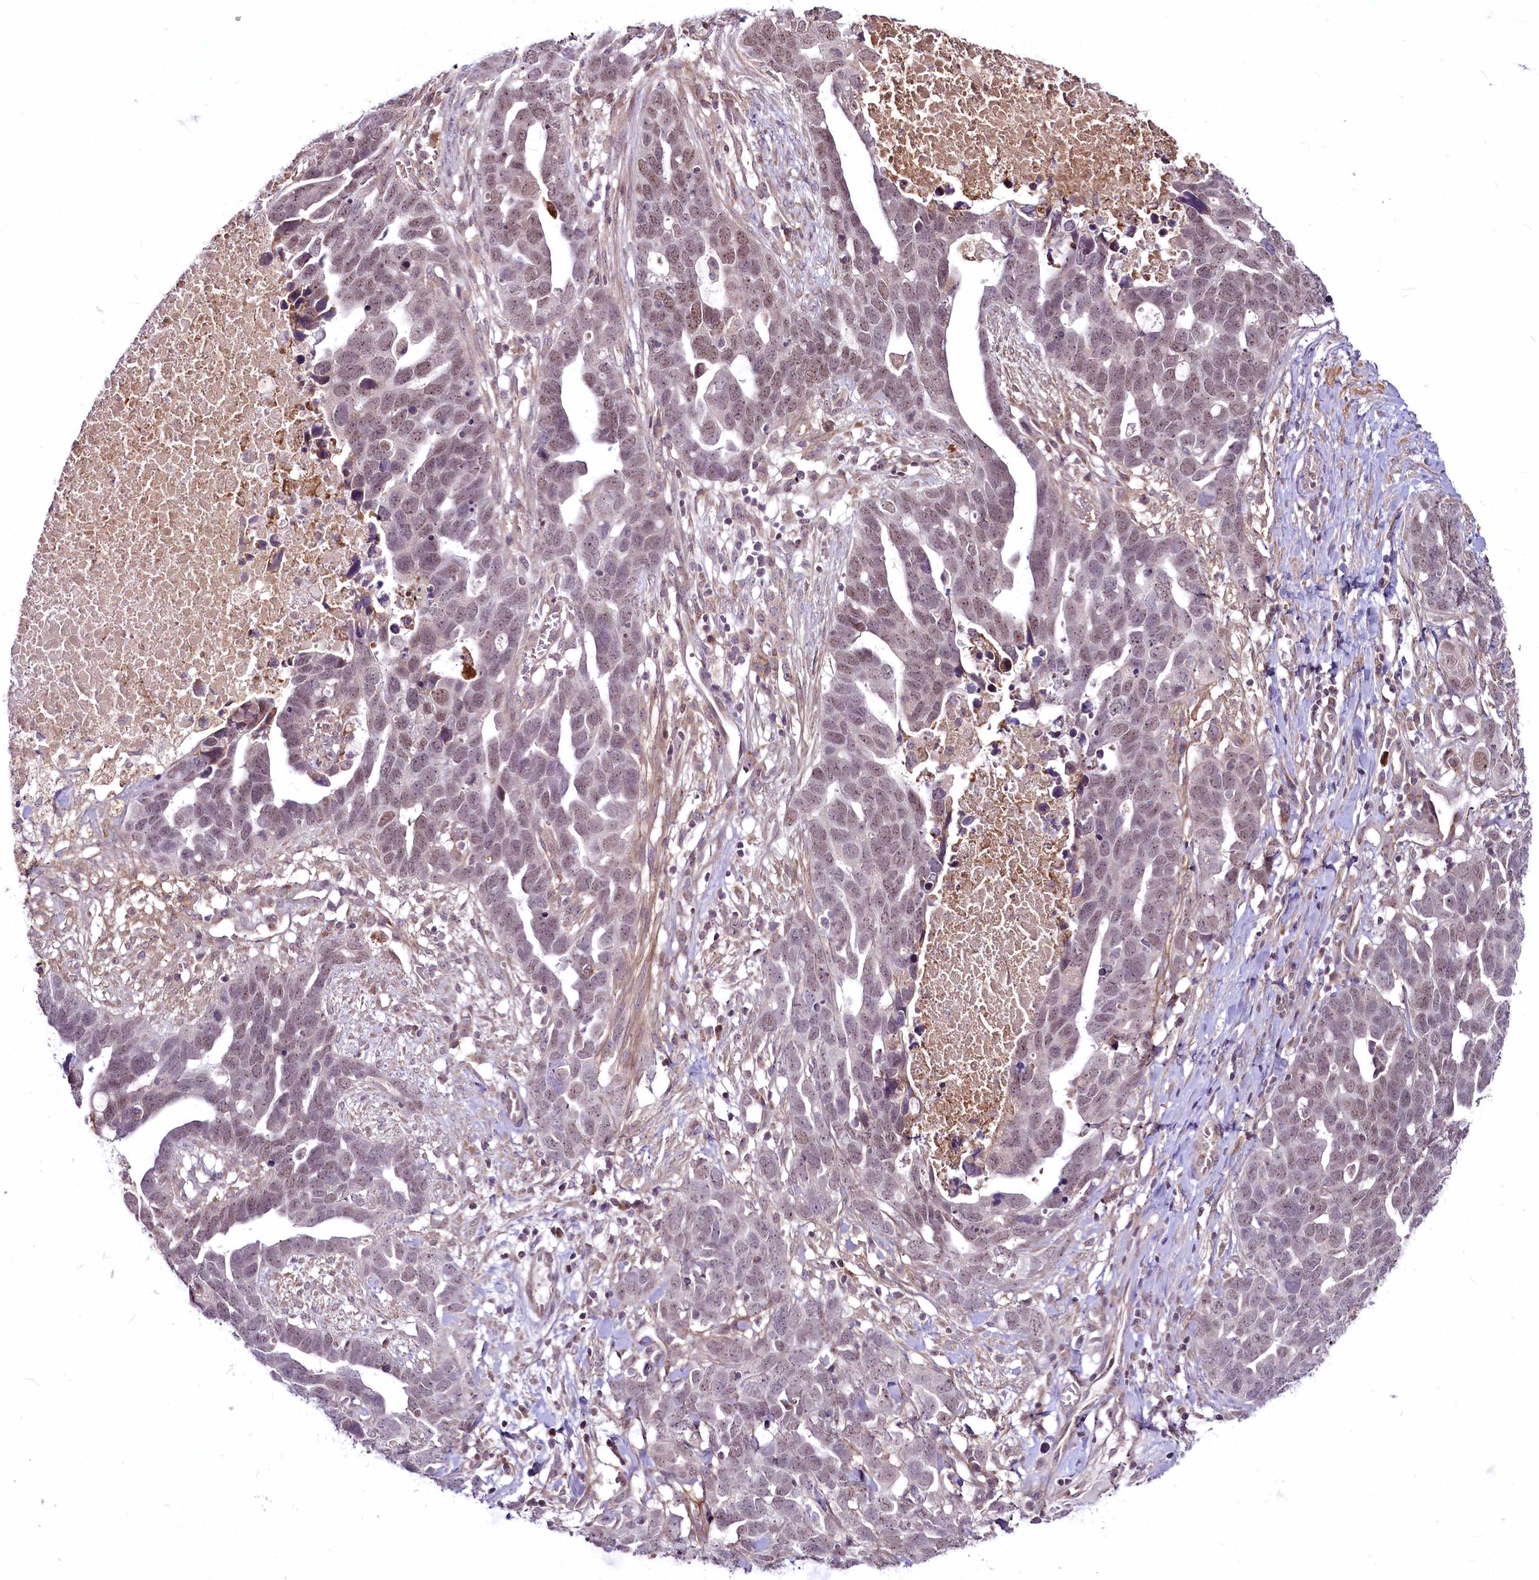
{"staining": {"intensity": "weak", "quantity": ">75%", "location": "nuclear"}, "tissue": "ovarian cancer", "cell_type": "Tumor cells", "image_type": "cancer", "snomed": [{"axis": "morphology", "description": "Cystadenocarcinoma, serous, NOS"}, {"axis": "topography", "description": "Ovary"}], "caption": "Brown immunohistochemical staining in human ovarian cancer demonstrates weak nuclear positivity in about >75% of tumor cells.", "gene": "RSBN1", "patient": {"sex": "female", "age": 54}}